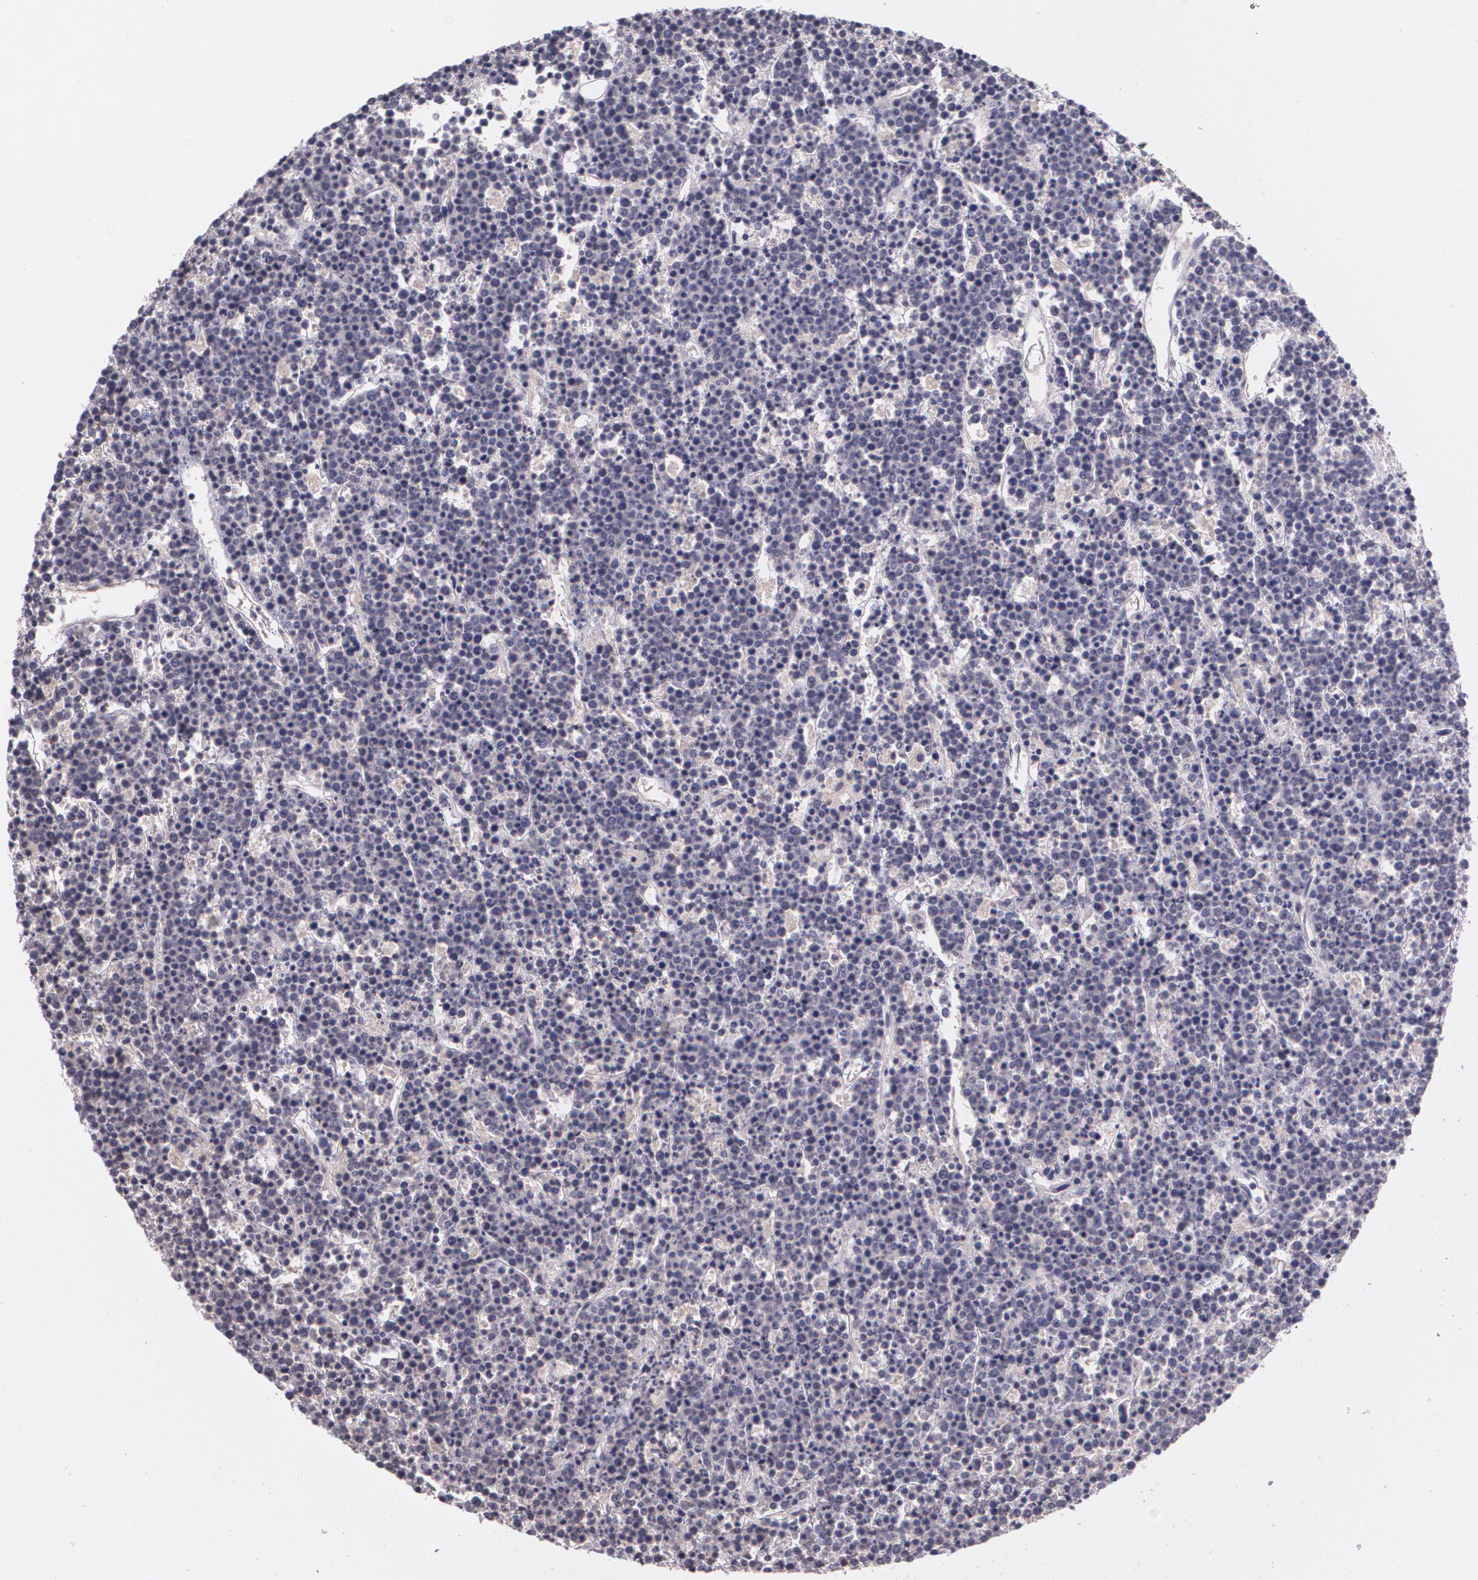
{"staining": {"intensity": "weak", "quantity": "25%-75%", "location": "cytoplasmic/membranous"}, "tissue": "lymphoma", "cell_type": "Tumor cells", "image_type": "cancer", "snomed": [{"axis": "morphology", "description": "Malignant lymphoma, non-Hodgkin's type, High grade"}, {"axis": "topography", "description": "Ovary"}], "caption": "Human lymphoma stained with a protein marker demonstrates weak staining in tumor cells.", "gene": "TM4SF1", "patient": {"sex": "female", "age": 56}}